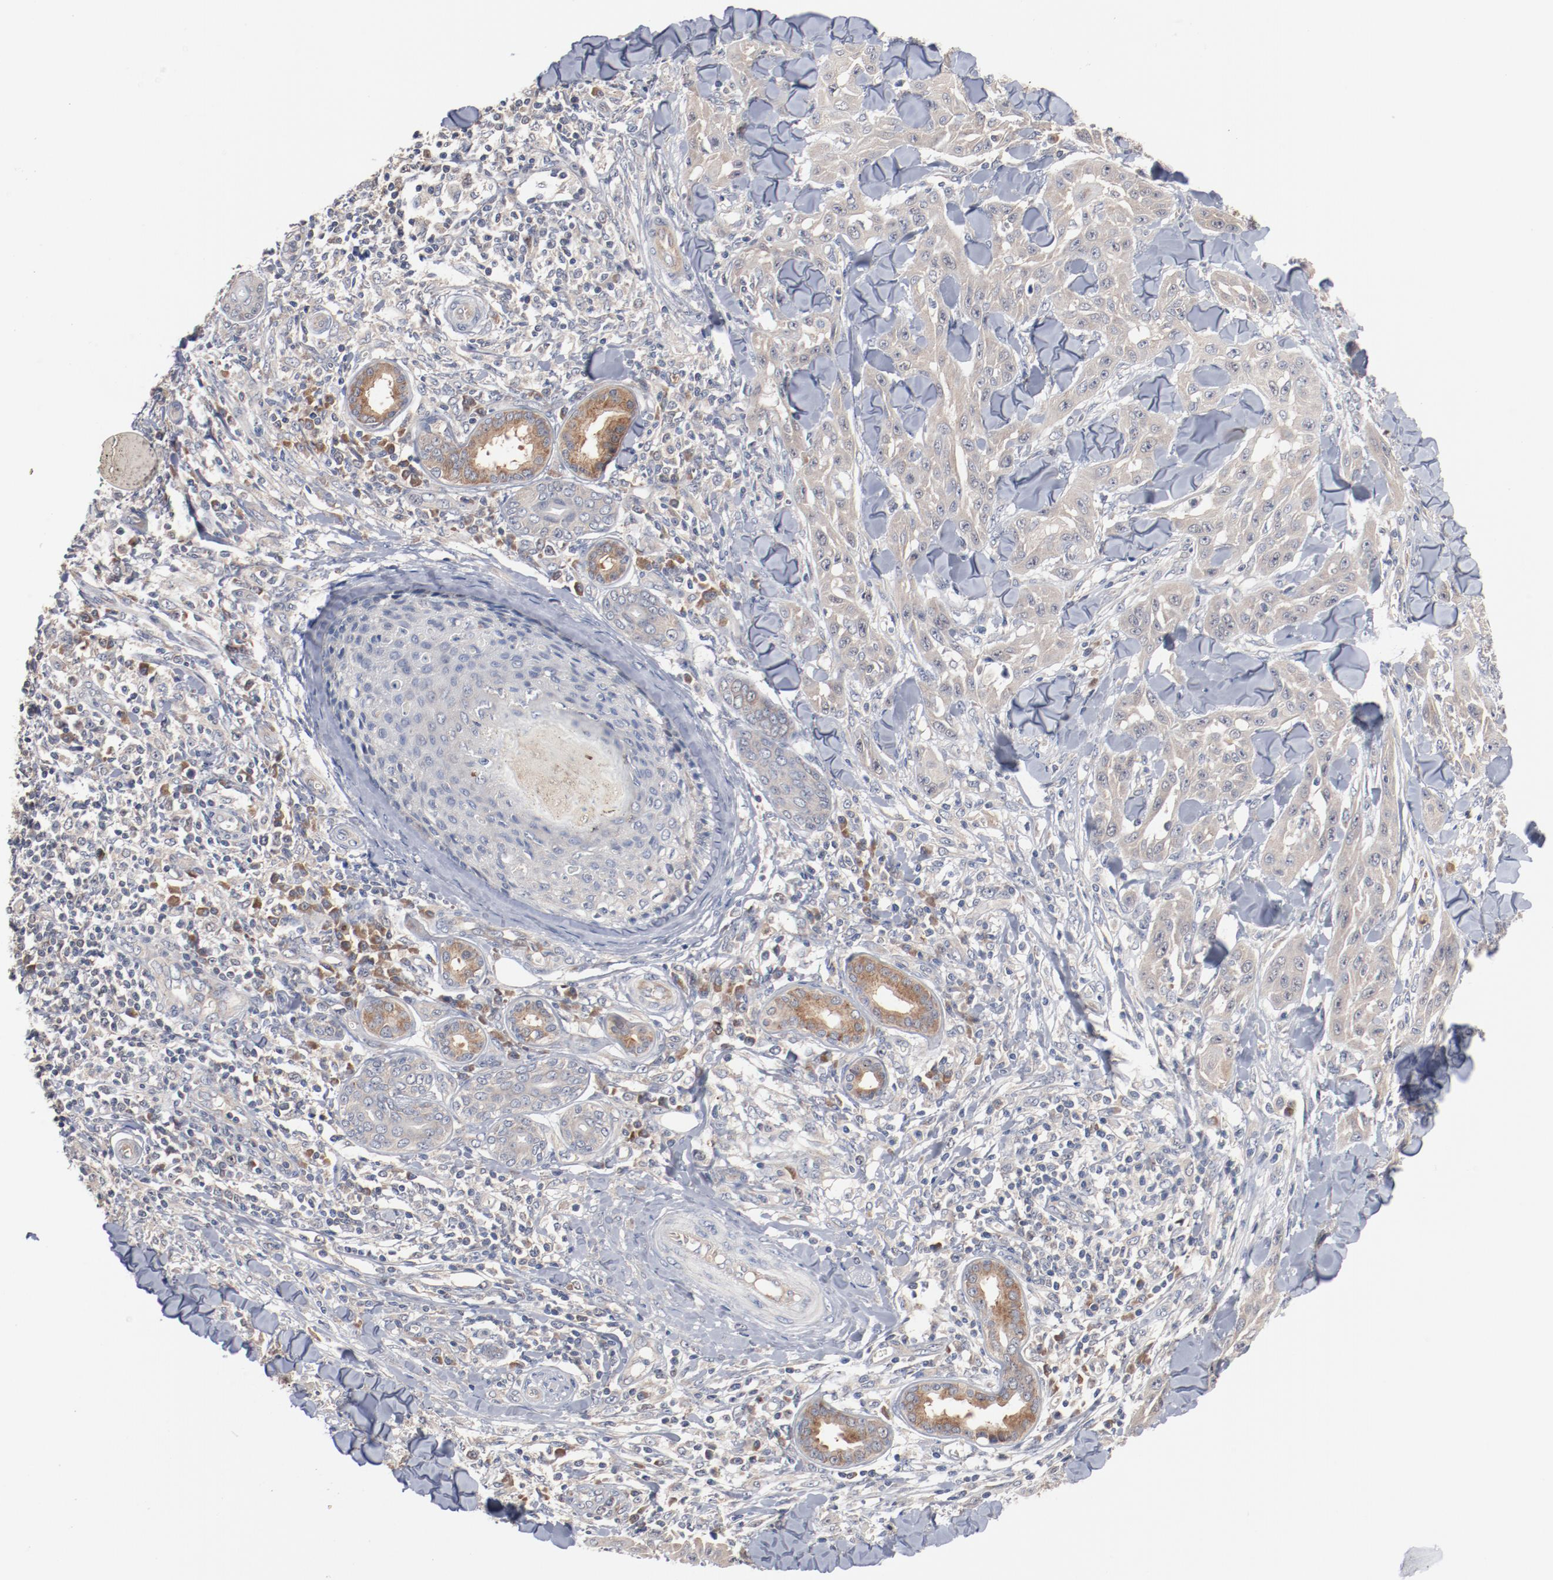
{"staining": {"intensity": "weak", "quantity": ">75%", "location": "cytoplasmic/membranous"}, "tissue": "skin cancer", "cell_type": "Tumor cells", "image_type": "cancer", "snomed": [{"axis": "morphology", "description": "Squamous cell carcinoma, NOS"}, {"axis": "topography", "description": "Skin"}], "caption": "The photomicrograph displays a brown stain indicating the presence of a protein in the cytoplasmic/membranous of tumor cells in skin cancer. The staining is performed using DAB (3,3'-diaminobenzidine) brown chromogen to label protein expression. The nuclei are counter-stained blue using hematoxylin.", "gene": "RNASE11", "patient": {"sex": "male", "age": 24}}